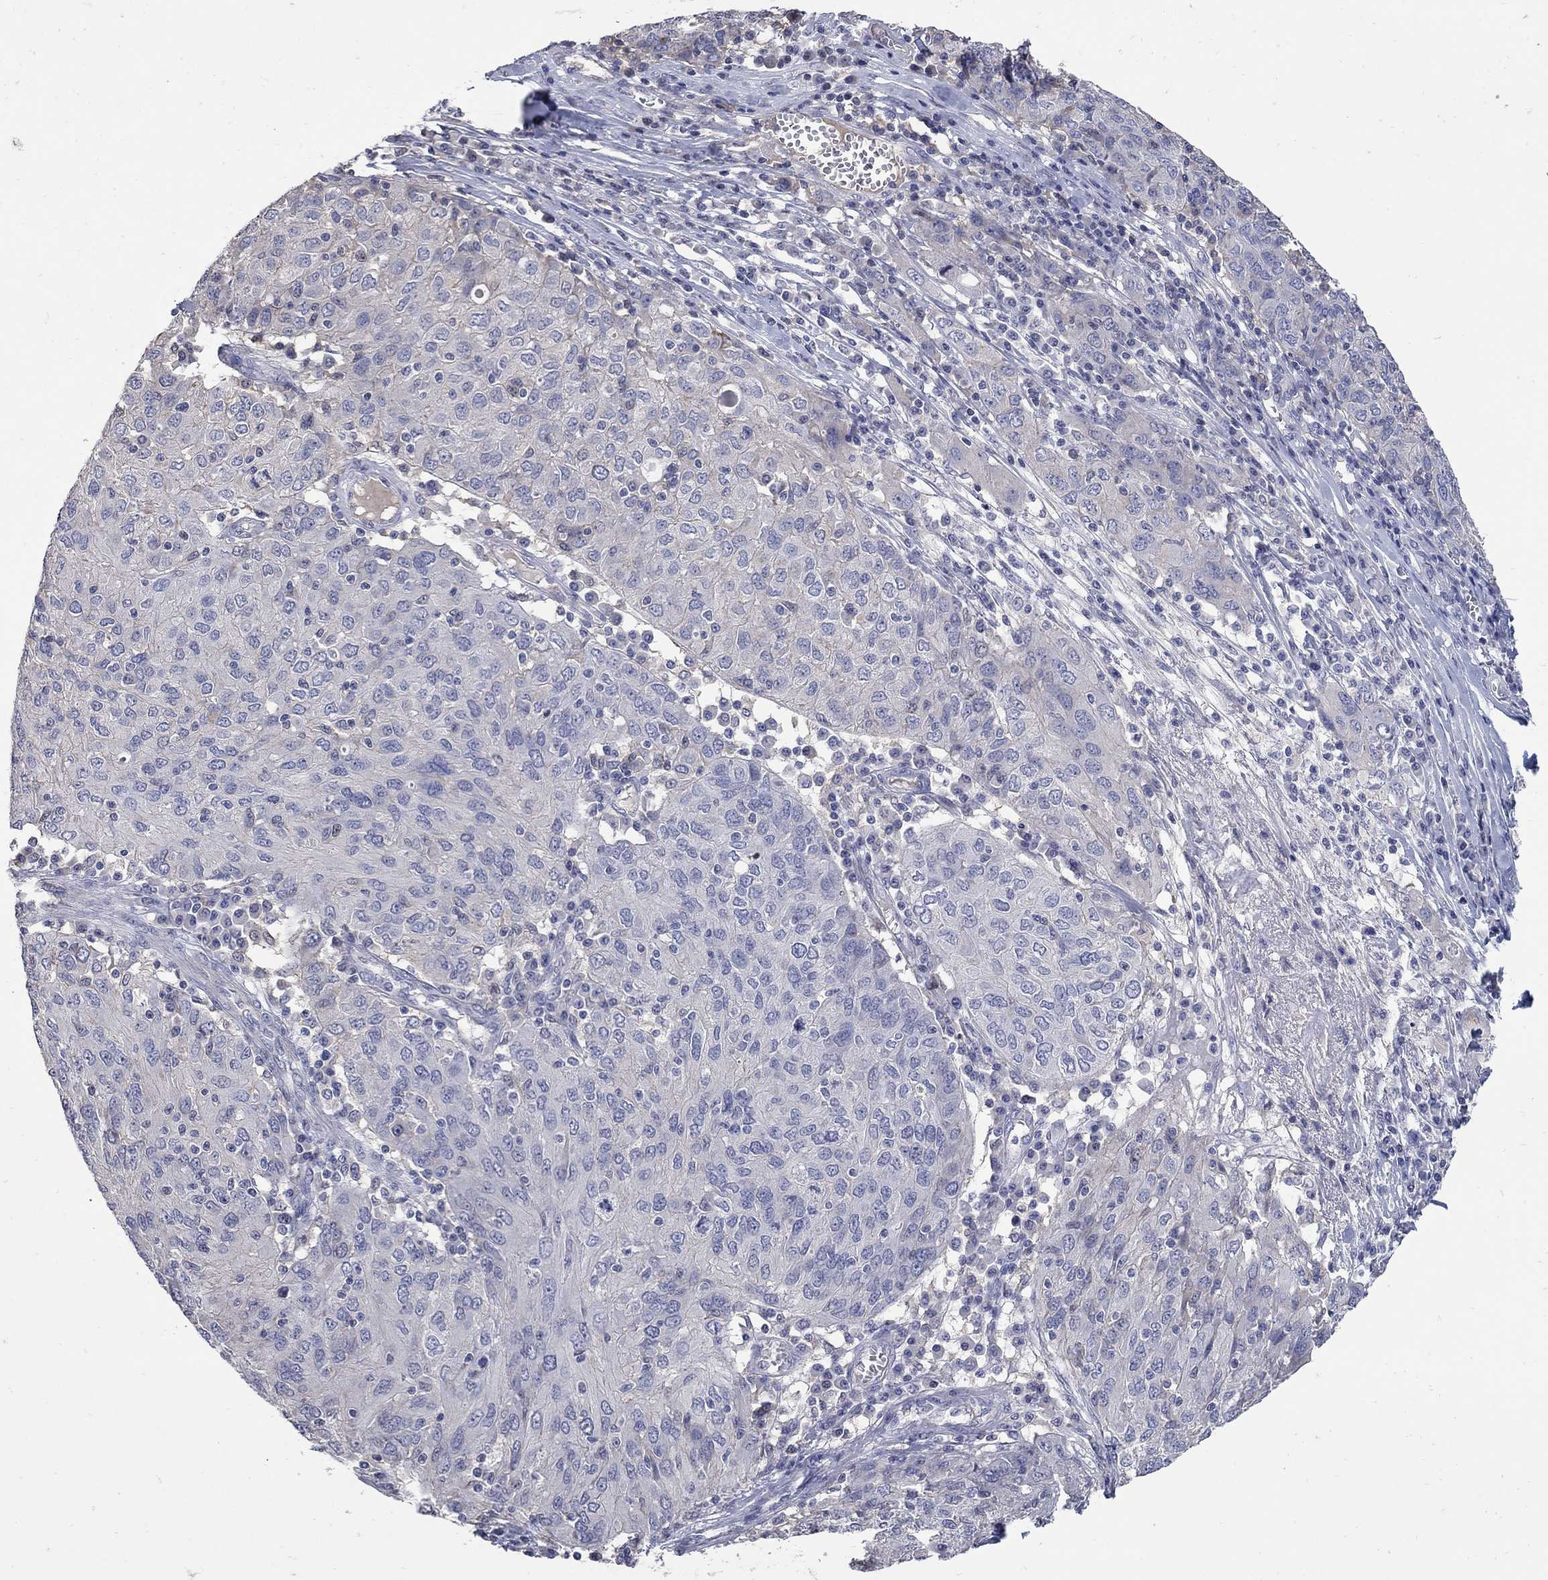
{"staining": {"intensity": "negative", "quantity": "none", "location": "none"}, "tissue": "ovarian cancer", "cell_type": "Tumor cells", "image_type": "cancer", "snomed": [{"axis": "morphology", "description": "Carcinoma, endometroid"}, {"axis": "topography", "description": "Ovary"}], "caption": "IHC image of endometroid carcinoma (ovarian) stained for a protein (brown), which shows no positivity in tumor cells.", "gene": "CETN1", "patient": {"sex": "female", "age": 50}}